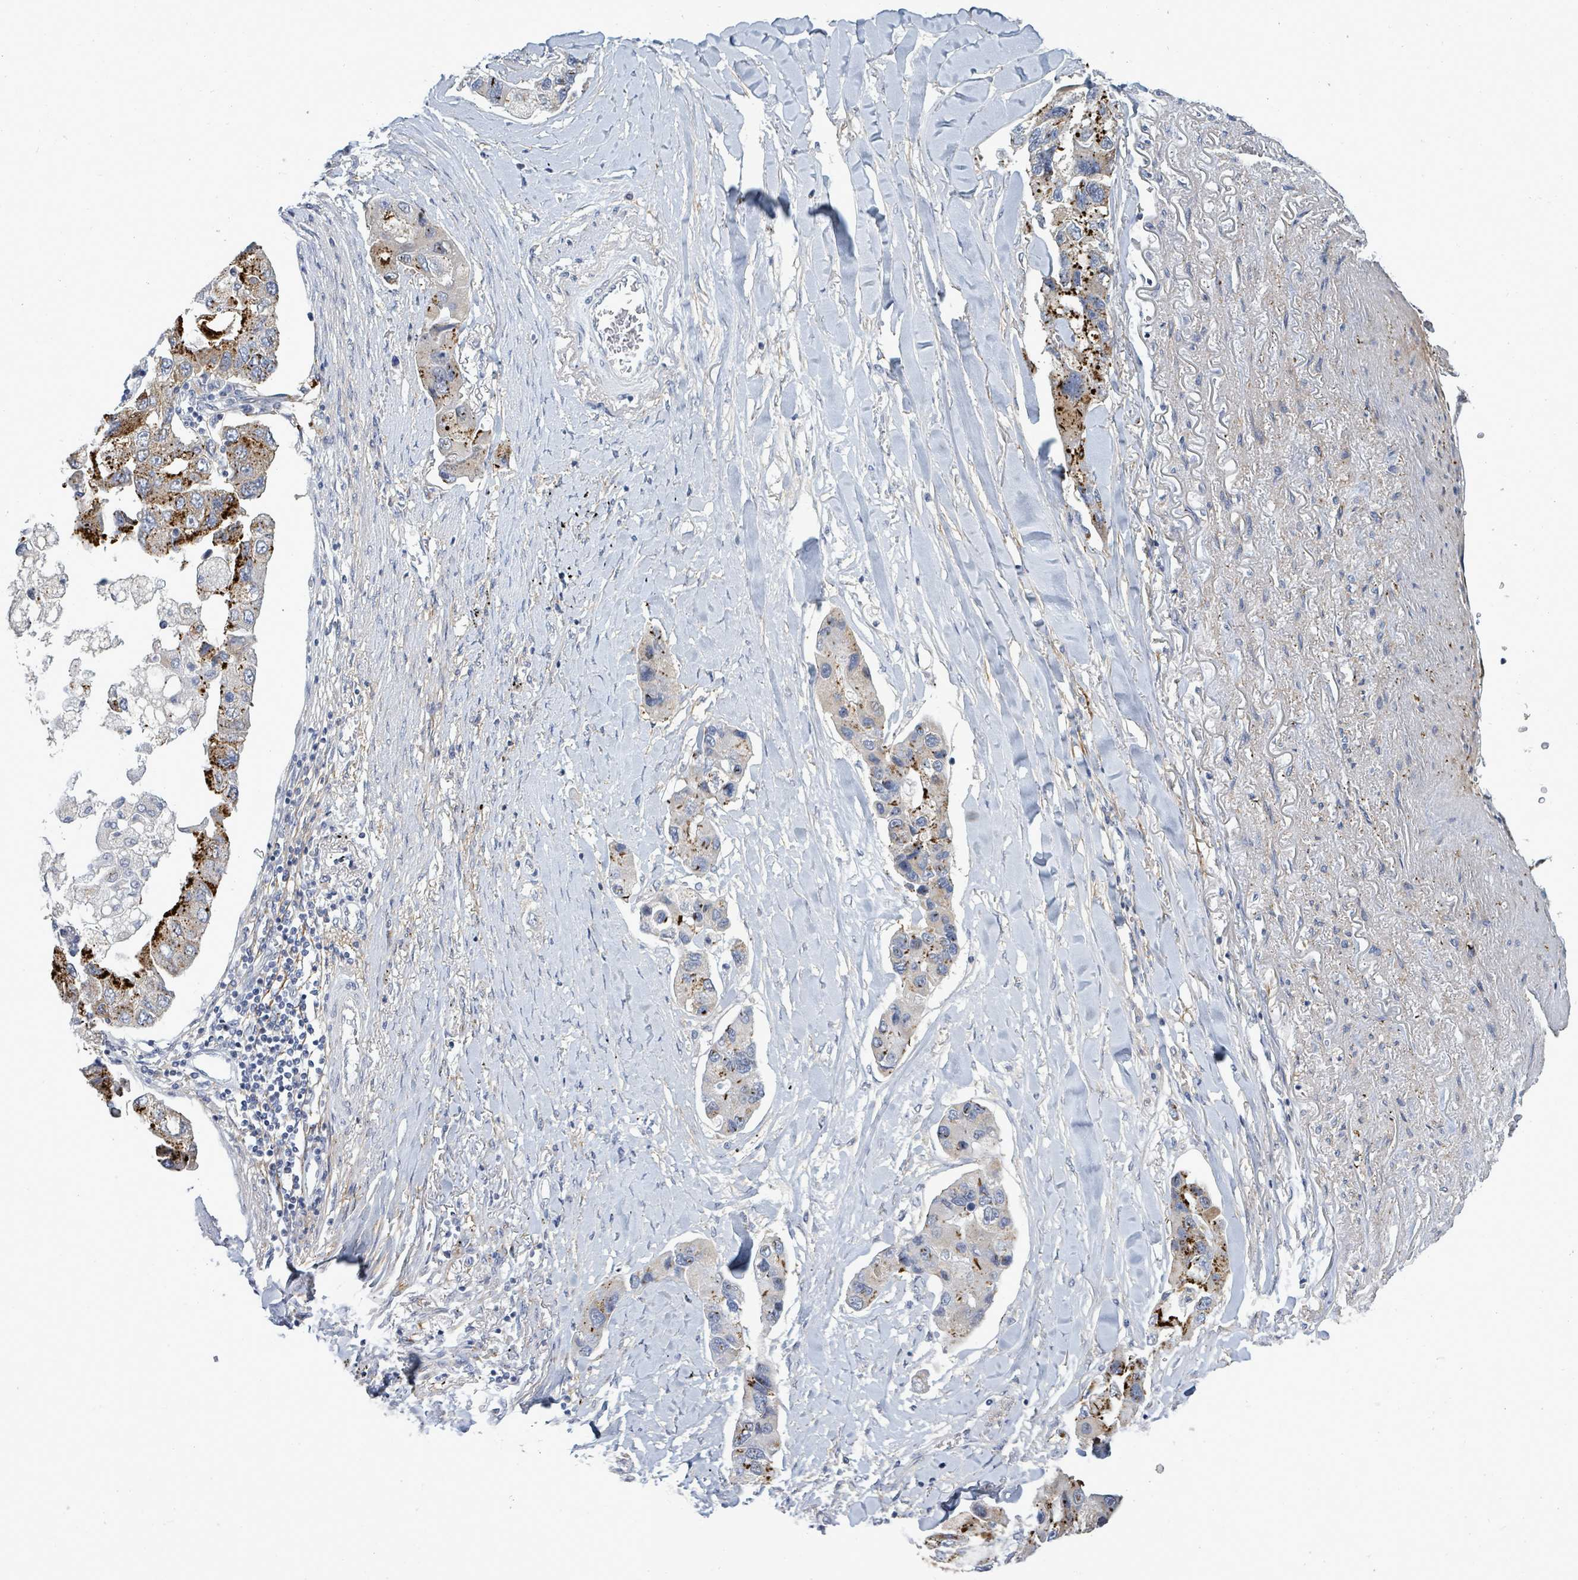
{"staining": {"intensity": "strong", "quantity": "25%-75%", "location": "cytoplasmic/membranous"}, "tissue": "lung cancer", "cell_type": "Tumor cells", "image_type": "cancer", "snomed": [{"axis": "morphology", "description": "Adenocarcinoma, NOS"}, {"axis": "topography", "description": "Lung"}], "caption": "Brown immunohistochemical staining in adenocarcinoma (lung) reveals strong cytoplasmic/membranous staining in about 25%-75% of tumor cells. (DAB (3,3'-diaminobenzidine) IHC with brightfield microscopy, high magnification).", "gene": "ZFPM1", "patient": {"sex": "female", "age": 54}}